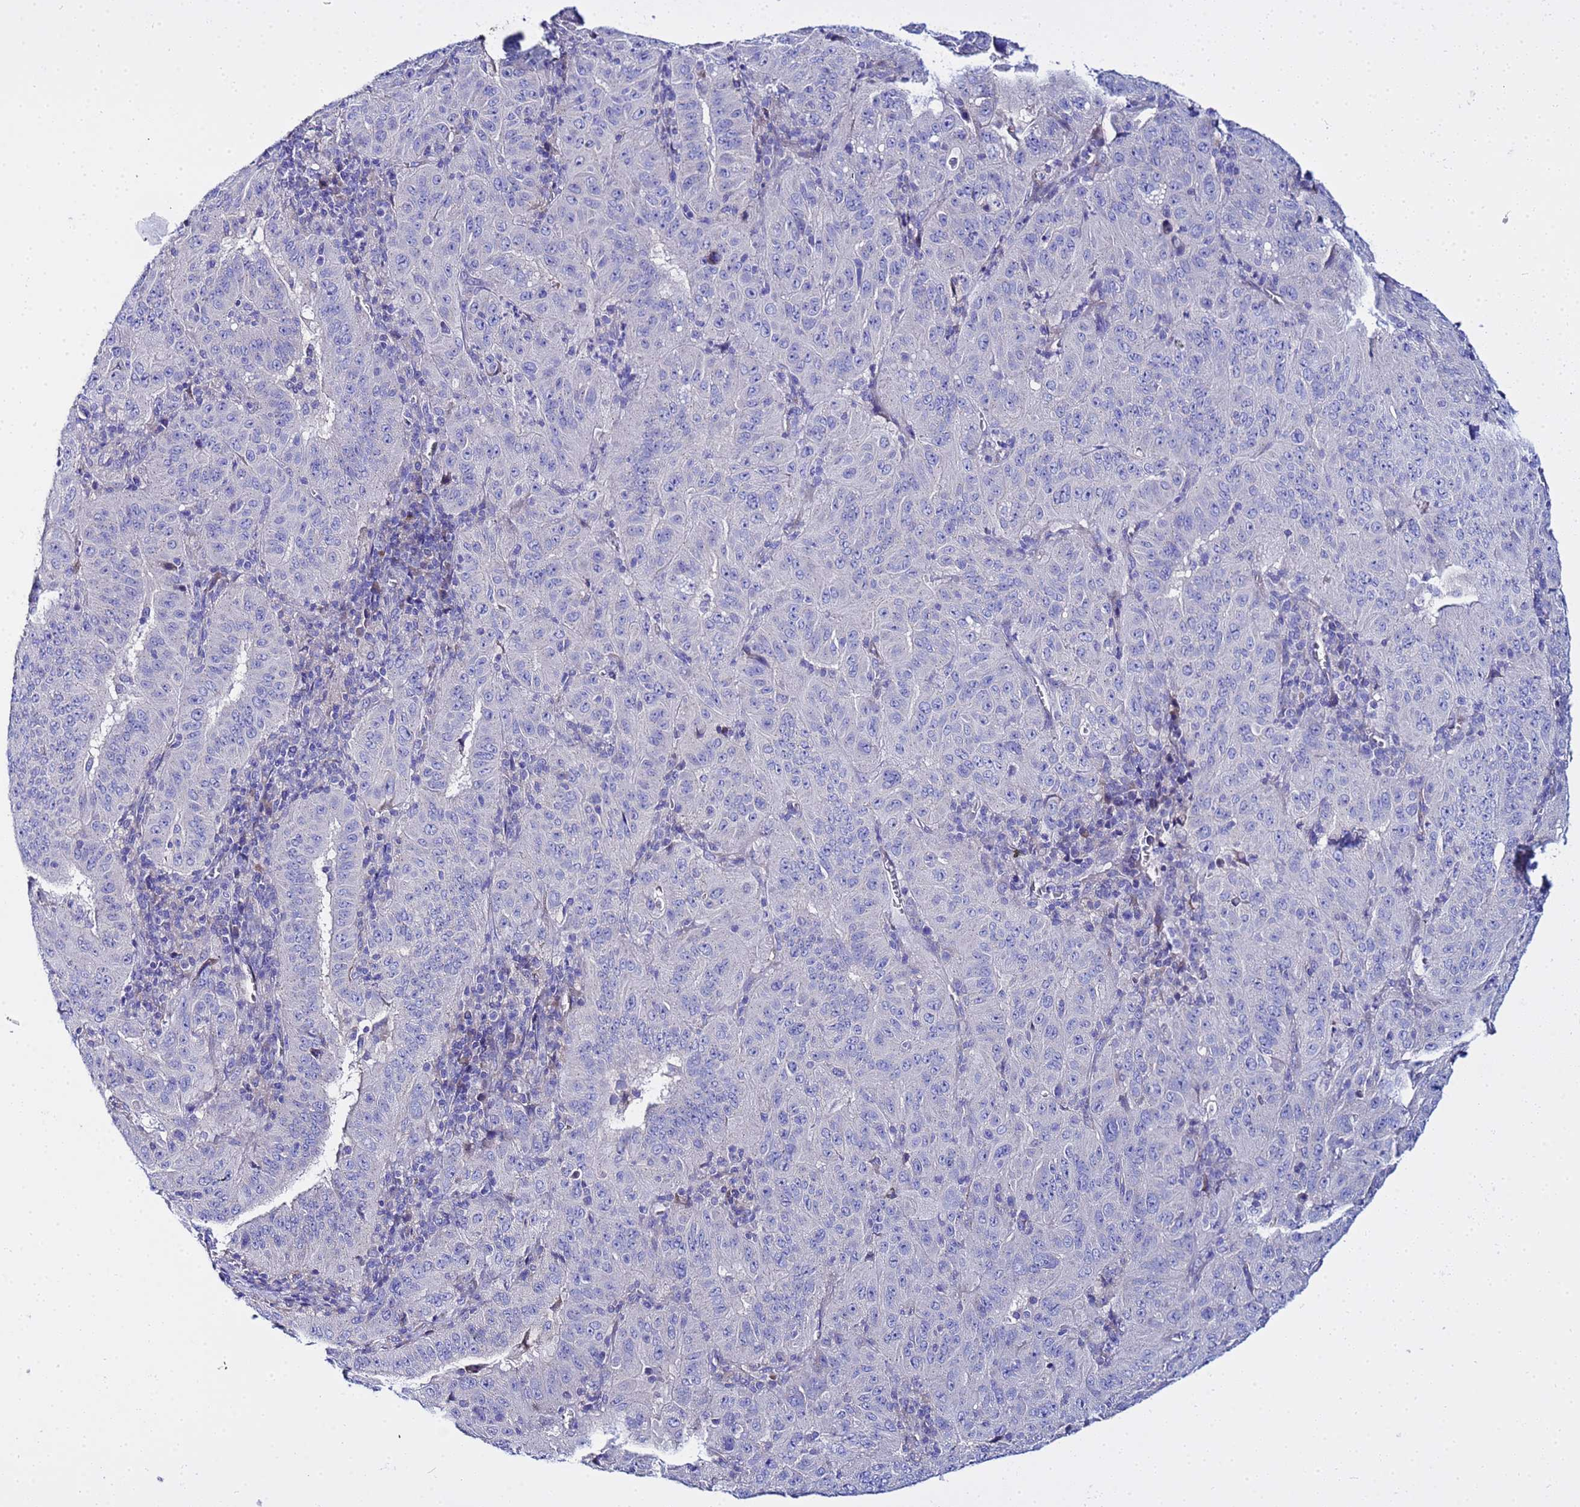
{"staining": {"intensity": "negative", "quantity": "none", "location": "none"}, "tissue": "pancreatic cancer", "cell_type": "Tumor cells", "image_type": "cancer", "snomed": [{"axis": "morphology", "description": "Adenocarcinoma, NOS"}, {"axis": "topography", "description": "Pancreas"}], "caption": "The micrograph shows no significant staining in tumor cells of pancreatic cancer. The staining is performed using DAB (3,3'-diaminobenzidine) brown chromogen with nuclei counter-stained in using hematoxylin.", "gene": "USP18", "patient": {"sex": "male", "age": 63}}